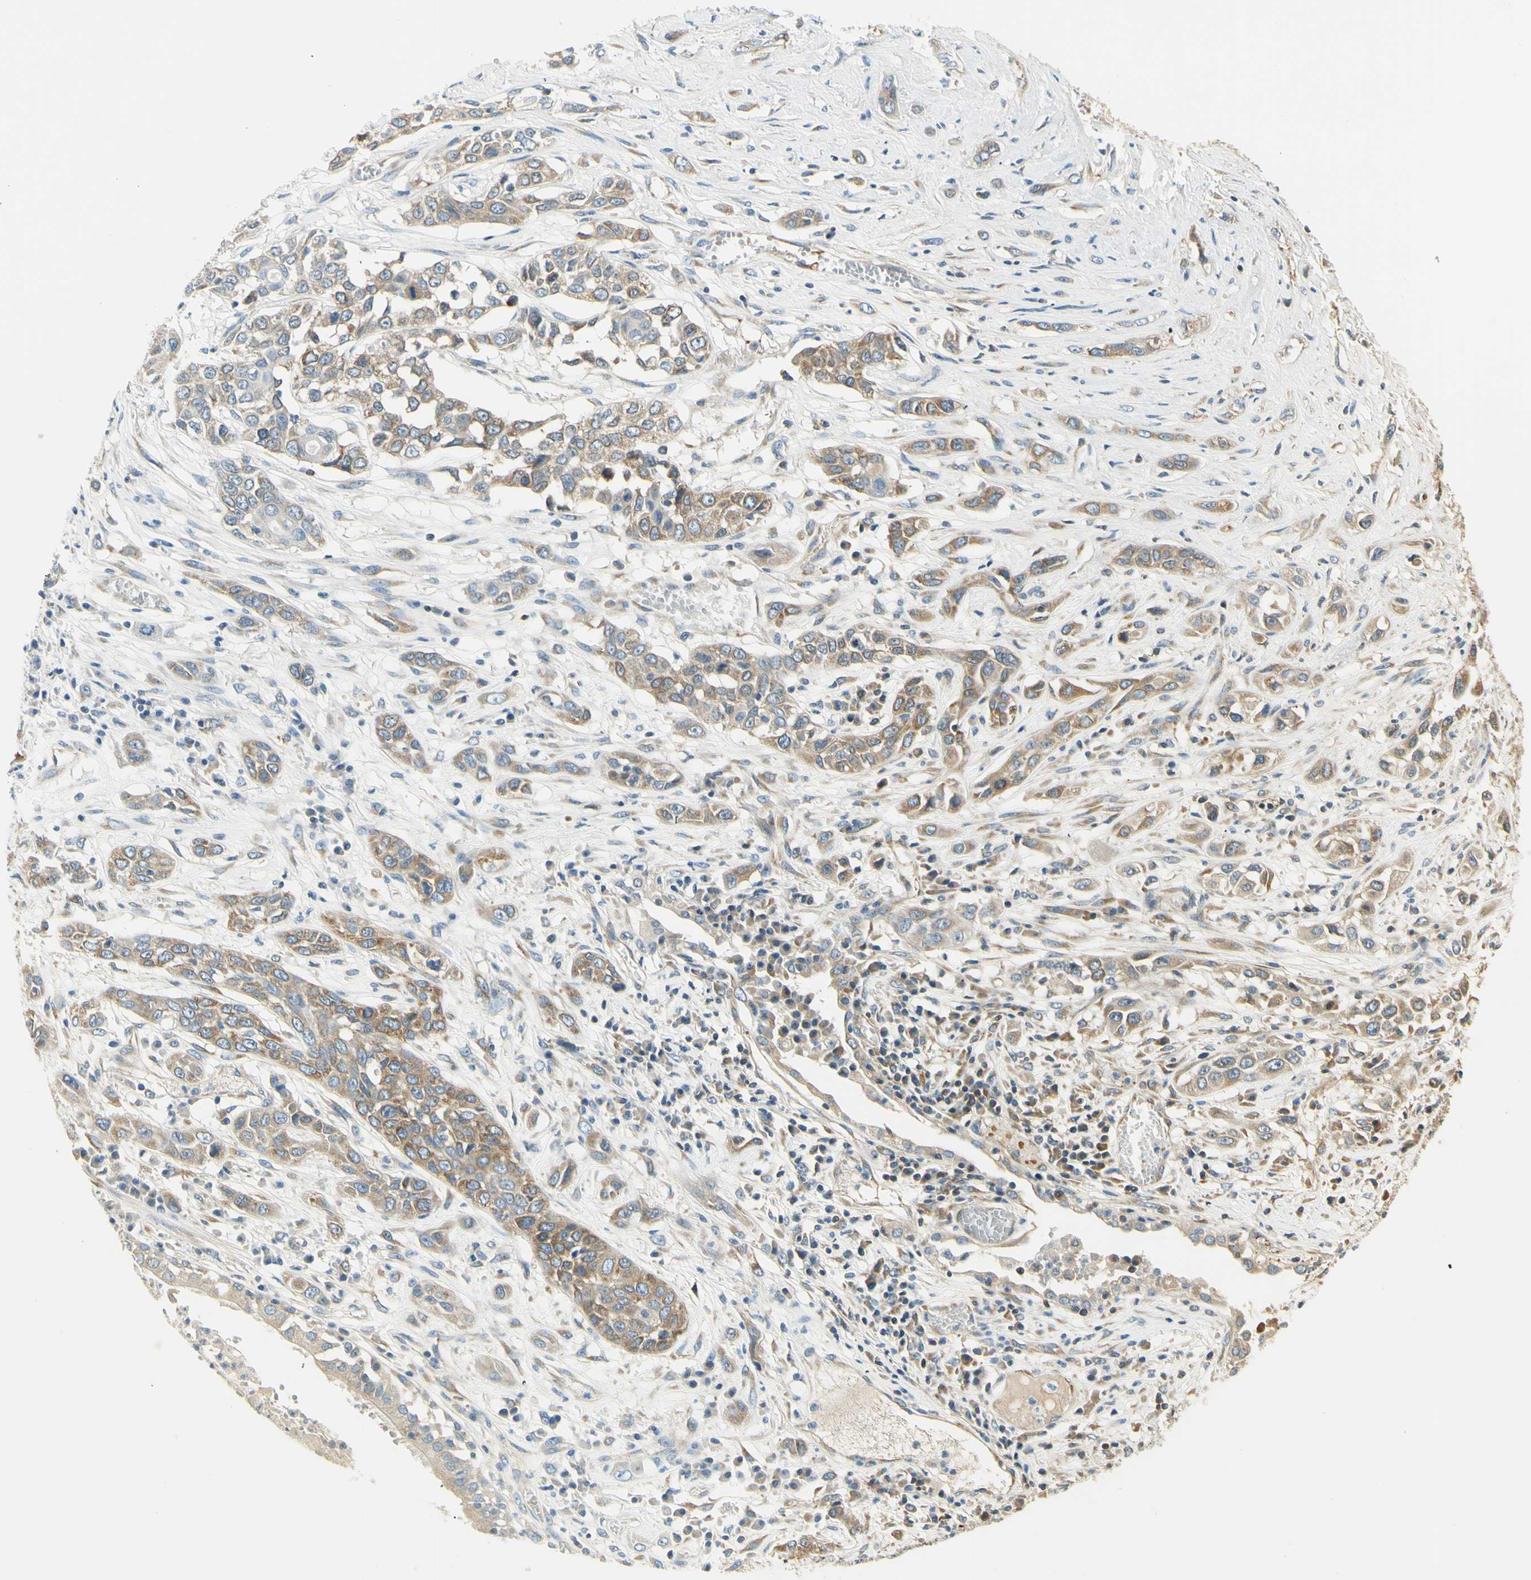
{"staining": {"intensity": "weak", "quantity": ">75%", "location": "cytoplasmic/membranous"}, "tissue": "lung cancer", "cell_type": "Tumor cells", "image_type": "cancer", "snomed": [{"axis": "morphology", "description": "Squamous cell carcinoma, NOS"}, {"axis": "topography", "description": "Lung"}], "caption": "Human squamous cell carcinoma (lung) stained for a protein (brown) exhibits weak cytoplasmic/membranous positive expression in about >75% of tumor cells.", "gene": "IGDCC4", "patient": {"sex": "male", "age": 71}}